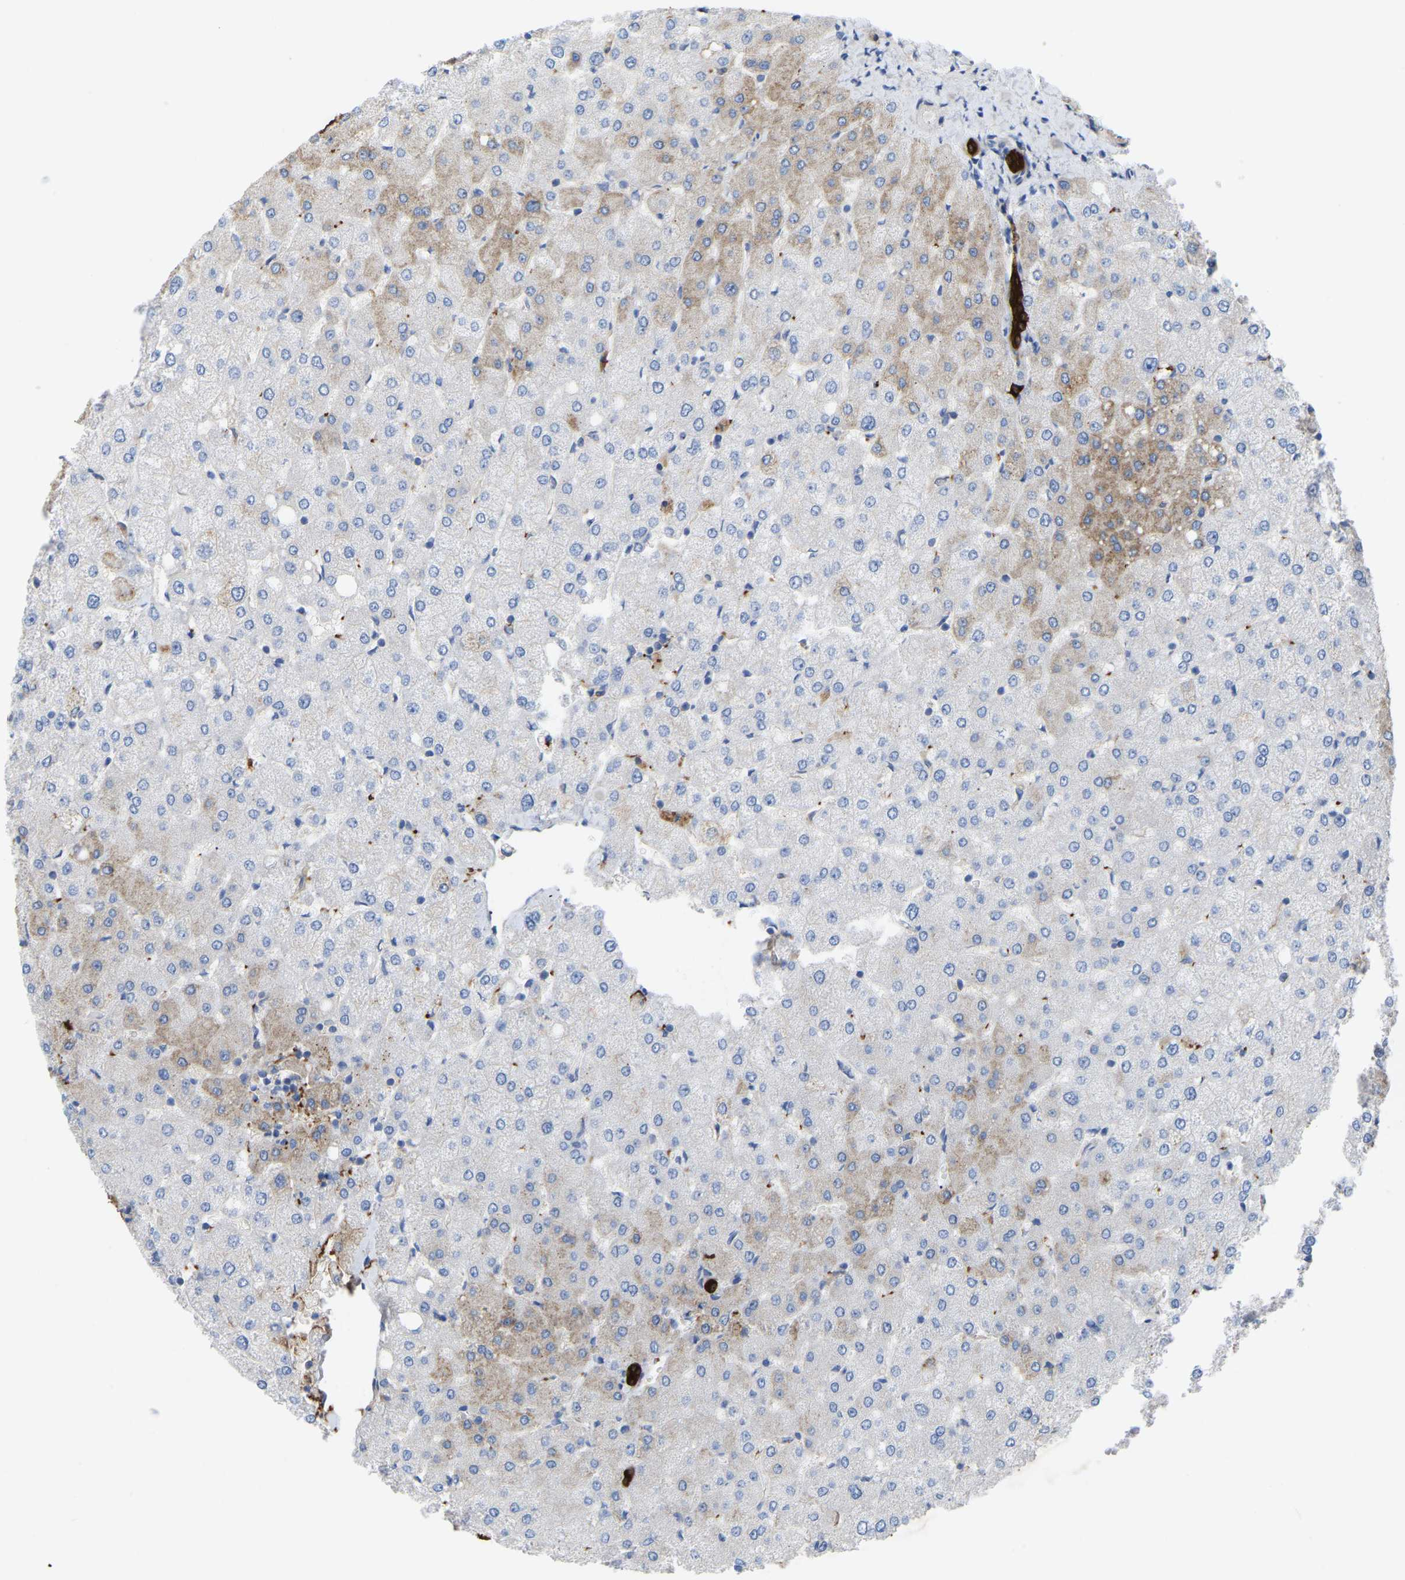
{"staining": {"intensity": "strong", "quantity": ">75%", "location": "cytoplasmic/membranous"}, "tissue": "liver", "cell_type": "Cholangiocytes", "image_type": "normal", "snomed": [{"axis": "morphology", "description": "Normal tissue, NOS"}, {"axis": "topography", "description": "Liver"}], "caption": "Human liver stained with a protein marker demonstrates strong staining in cholangiocytes.", "gene": "ZNF449", "patient": {"sex": "female", "age": 54}}